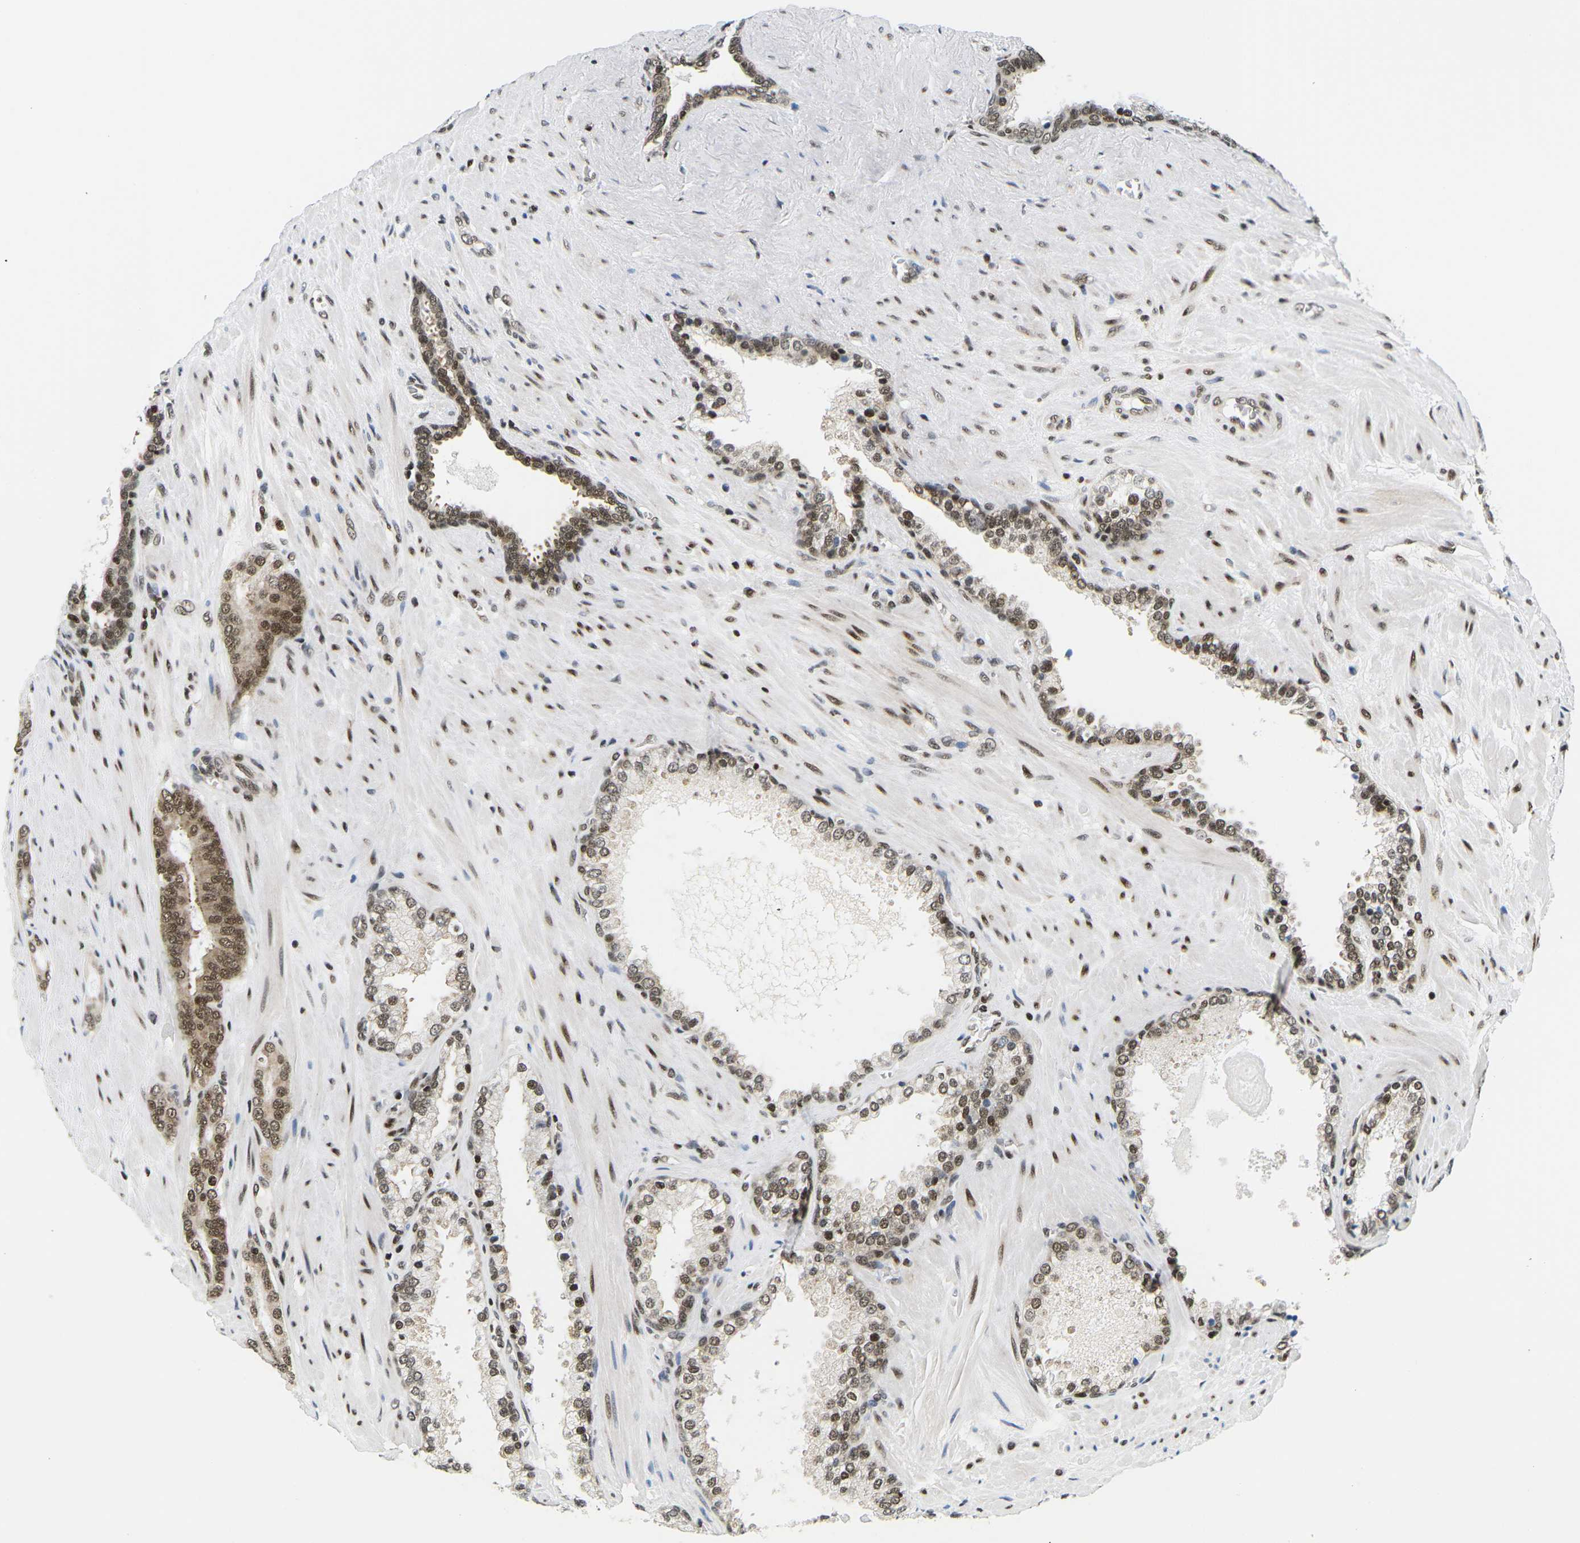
{"staining": {"intensity": "moderate", "quantity": ">75%", "location": "cytoplasmic/membranous,nuclear"}, "tissue": "prostate cancer", "cell_type": "Tumor cells", "image_type": "cancer", "snomed": [{"axis": "morphology", "description": "Adenocarcinoma, Low grade"}, {"axis": "topography", "description": "Prostate"}], "caption": "Prostate cancer (adenocarcinoma (low-grade)) was stained to show a protein in brown. There is medium levels of moderate cytoplasmic/membranous and nuclear expression in approximately >75% of tumor cells. The staining was performed using DAB (3,3'-diaminobenzidine), with brown indicating positive protein expression. Nuclei are stained blue with hematoxylin.", "gene": "CELF1", "patient": {"sex": "male", "age": 63}}